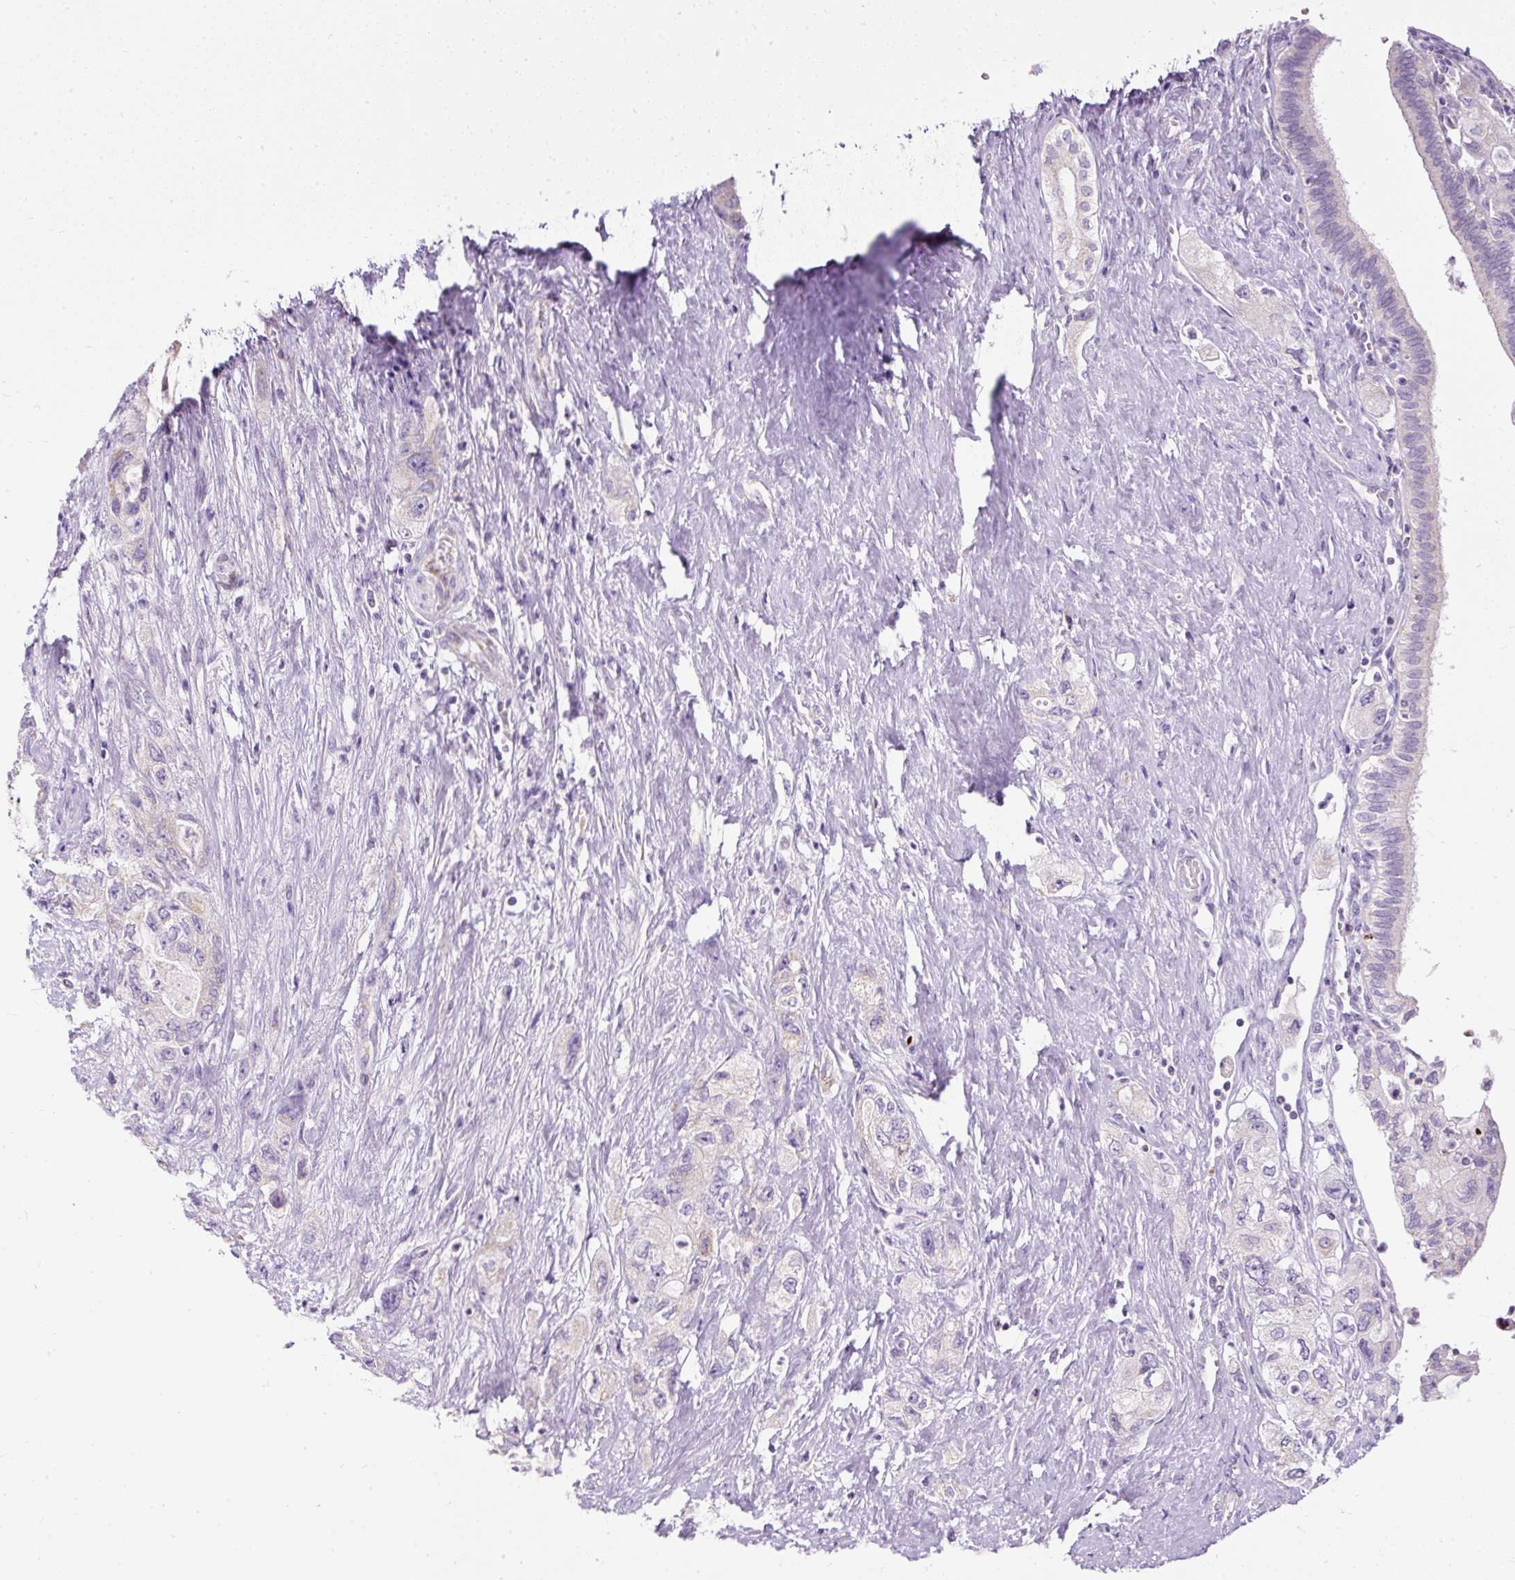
{"staining": {"intensity": "weak", "quantity": "<25%", "location": "cytoplasmic/membranous"}, "tissue": "pancreatic cancer", "cell_type": "Tumor cells", "image_type": "cancer", "snomed": [{"axis": "morphology", "description": "Adenocarcinoma, NOS"}, {"axis": "topography", "description": "Pancreas"}], "caption": "Micrograph shows no protein staining in tumor cells of pancreatic adenocarcinoma tissue. Brightfield microscopy of immunohistochemistry stained with DAB (3,3'-diaminobenzidine) (brown) and hematoxylin (blue), captured at high magnification.", "gene": "FMC1", "patient": {"sex": "female", "age": 73}}